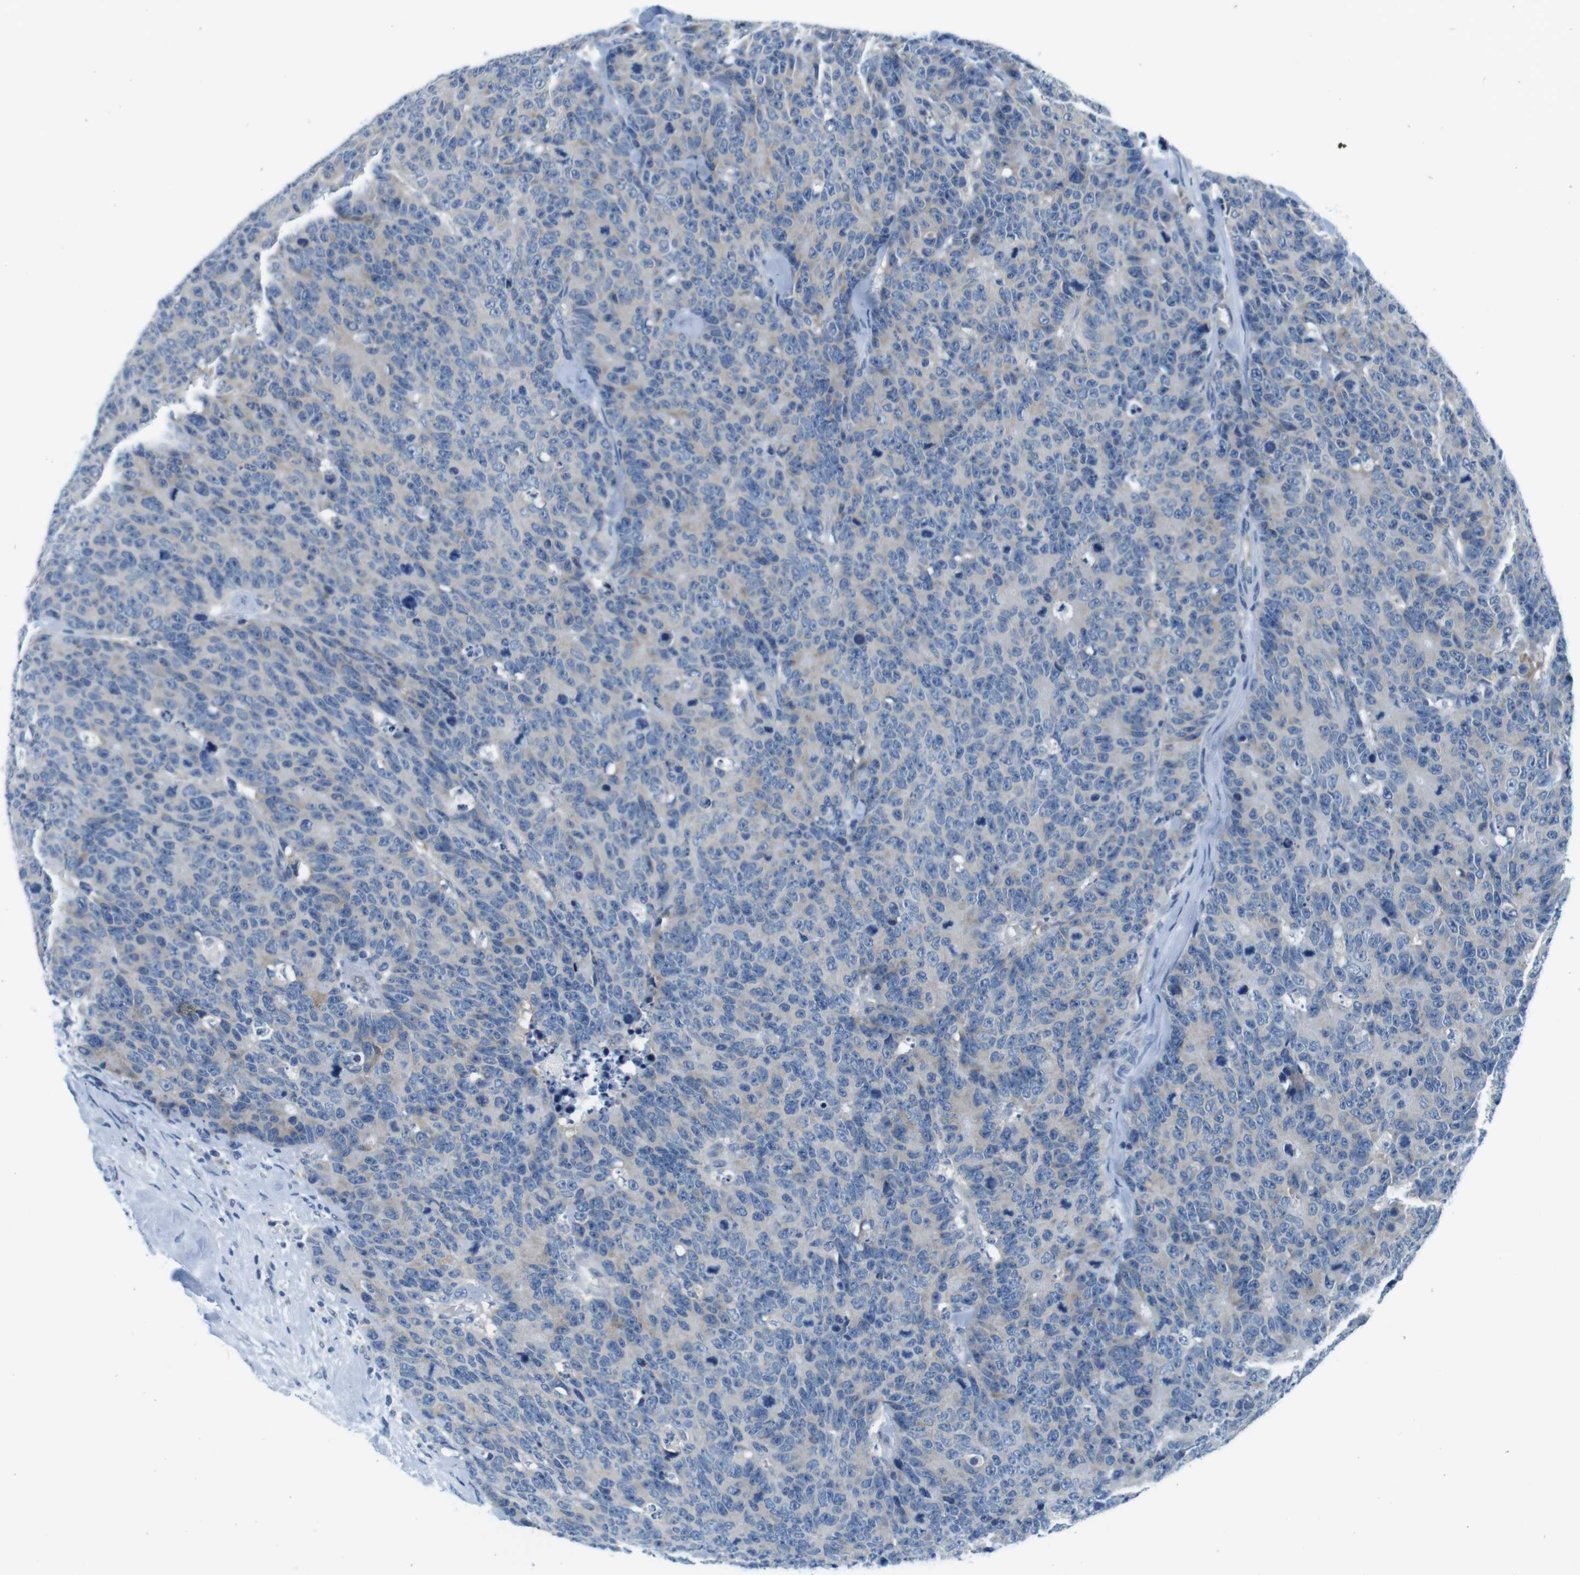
{"staining": {"intensity": "weak", "quantity": "<25%", "location": "cytoplasmic/membranous"}, "tissue": "colorectal cancer", "cell_type": "Tumor cells", "image_type": "cancer", "snomed": [{"axis": "morphology", "description": "Adenocarcinoma, NOS"}, {"axis": "topography", "description": "Colon"}], "caption": "IHC image of neoplastic tissue: colorectal cancer (adenocarcinoma) stained with DAB (3,3'-diaminobenzidine) reveals no significant protein expression in tumor cells.", "gene": "EIF2B5", "patient": {"sex": "female", "age": 86}}